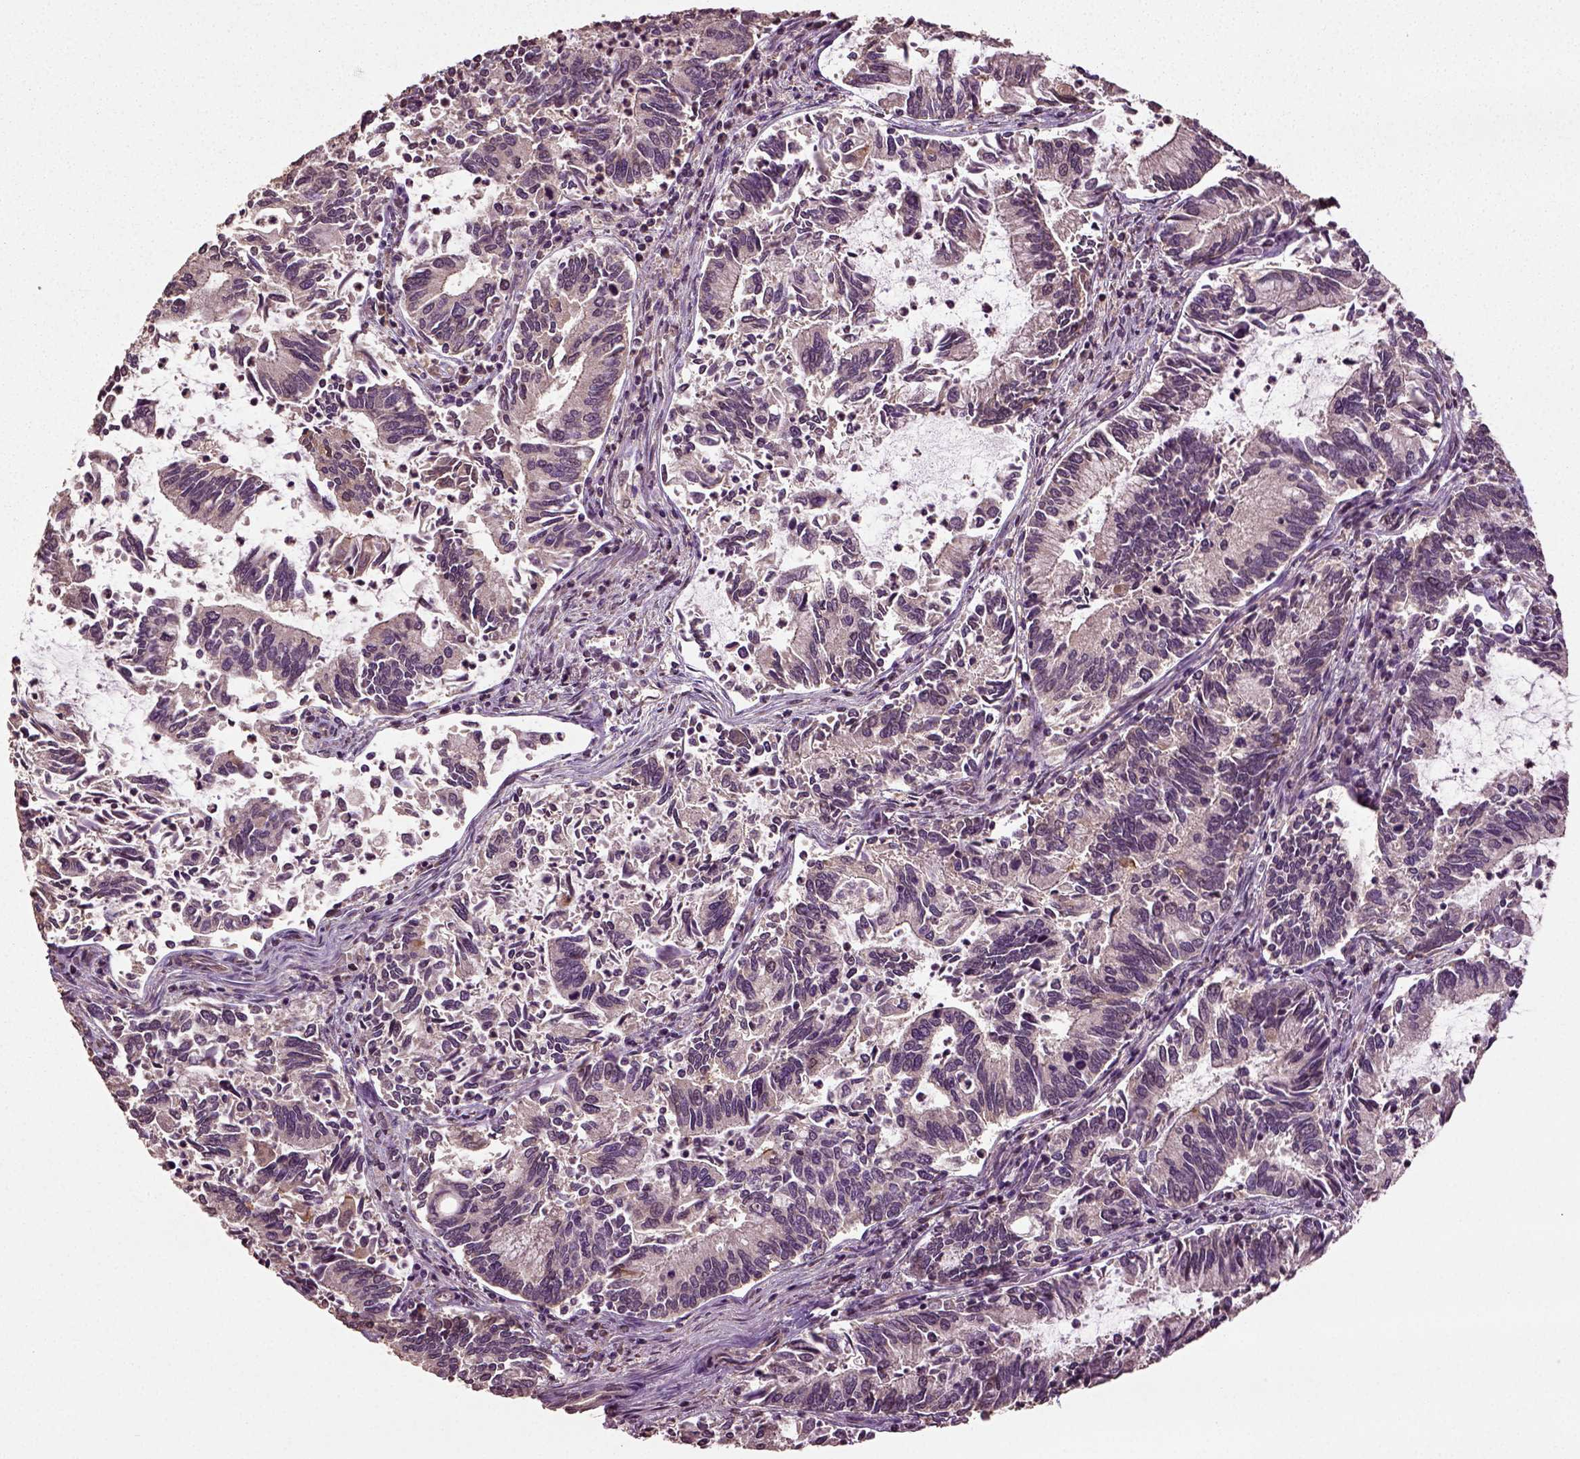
{"staining": {"intensity": "negative", "quantity": "none", "location": "none"}, "tissue": "cervical cancer", "cell_type": "Tumor cells", "image_type": "cancer", "snomed": [{"axis": "morphology", "description": "Adenocarcinoma, NOS"}, {"axis": "topography", "description": "Cervix"}], "caption": "IHC of human cervical cancer reveals no expression in tumor cells. (DAB (3,3'-diaminobenzidine) immunohistochemistry (IHC), high magnification).", "gene": "ERV3-1", "patient": {"sex": "female", "age": 42}}